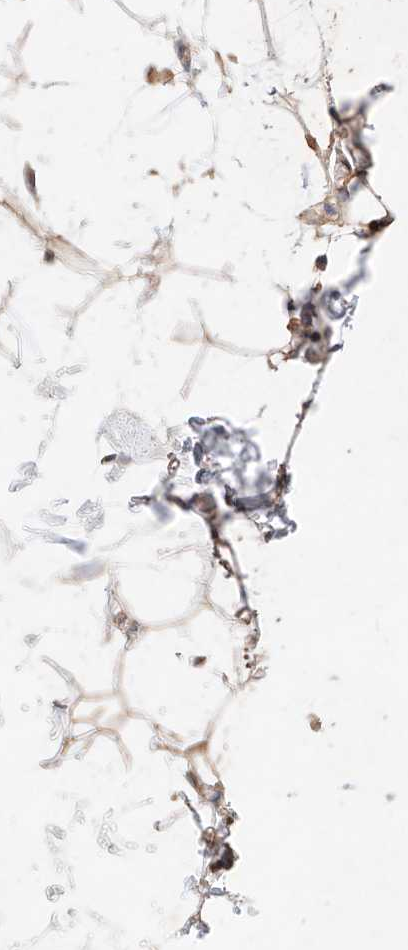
{"staining": {"intensity": "weak", "quantity": ">75%", "location": "cytoplasmic/membranous"}, "tissue": "adipose tissue", "cell_type": "Adipocytes", "image_type": "normal", "snomed": [{"axis": "morphology", "description": "Normal tissue, NOS"}, {"axis": "topography", "description": "Soft tissue"}], "caption": "IHC staining of unremarkable adipose tissue, which reveals low levels of weak cytoplasmic/membranous staining in about >75% of adipocytes indicating weak cytoplasmic/membranous protein staining. The staining was performed using DAB (3,3'-diaminobenzidine) (brown) for protein detection and nuclei were counterstained in hematoxylin (blue).", "gene": "C6orf62", "patient": {"sex": "male", "age": 72}}